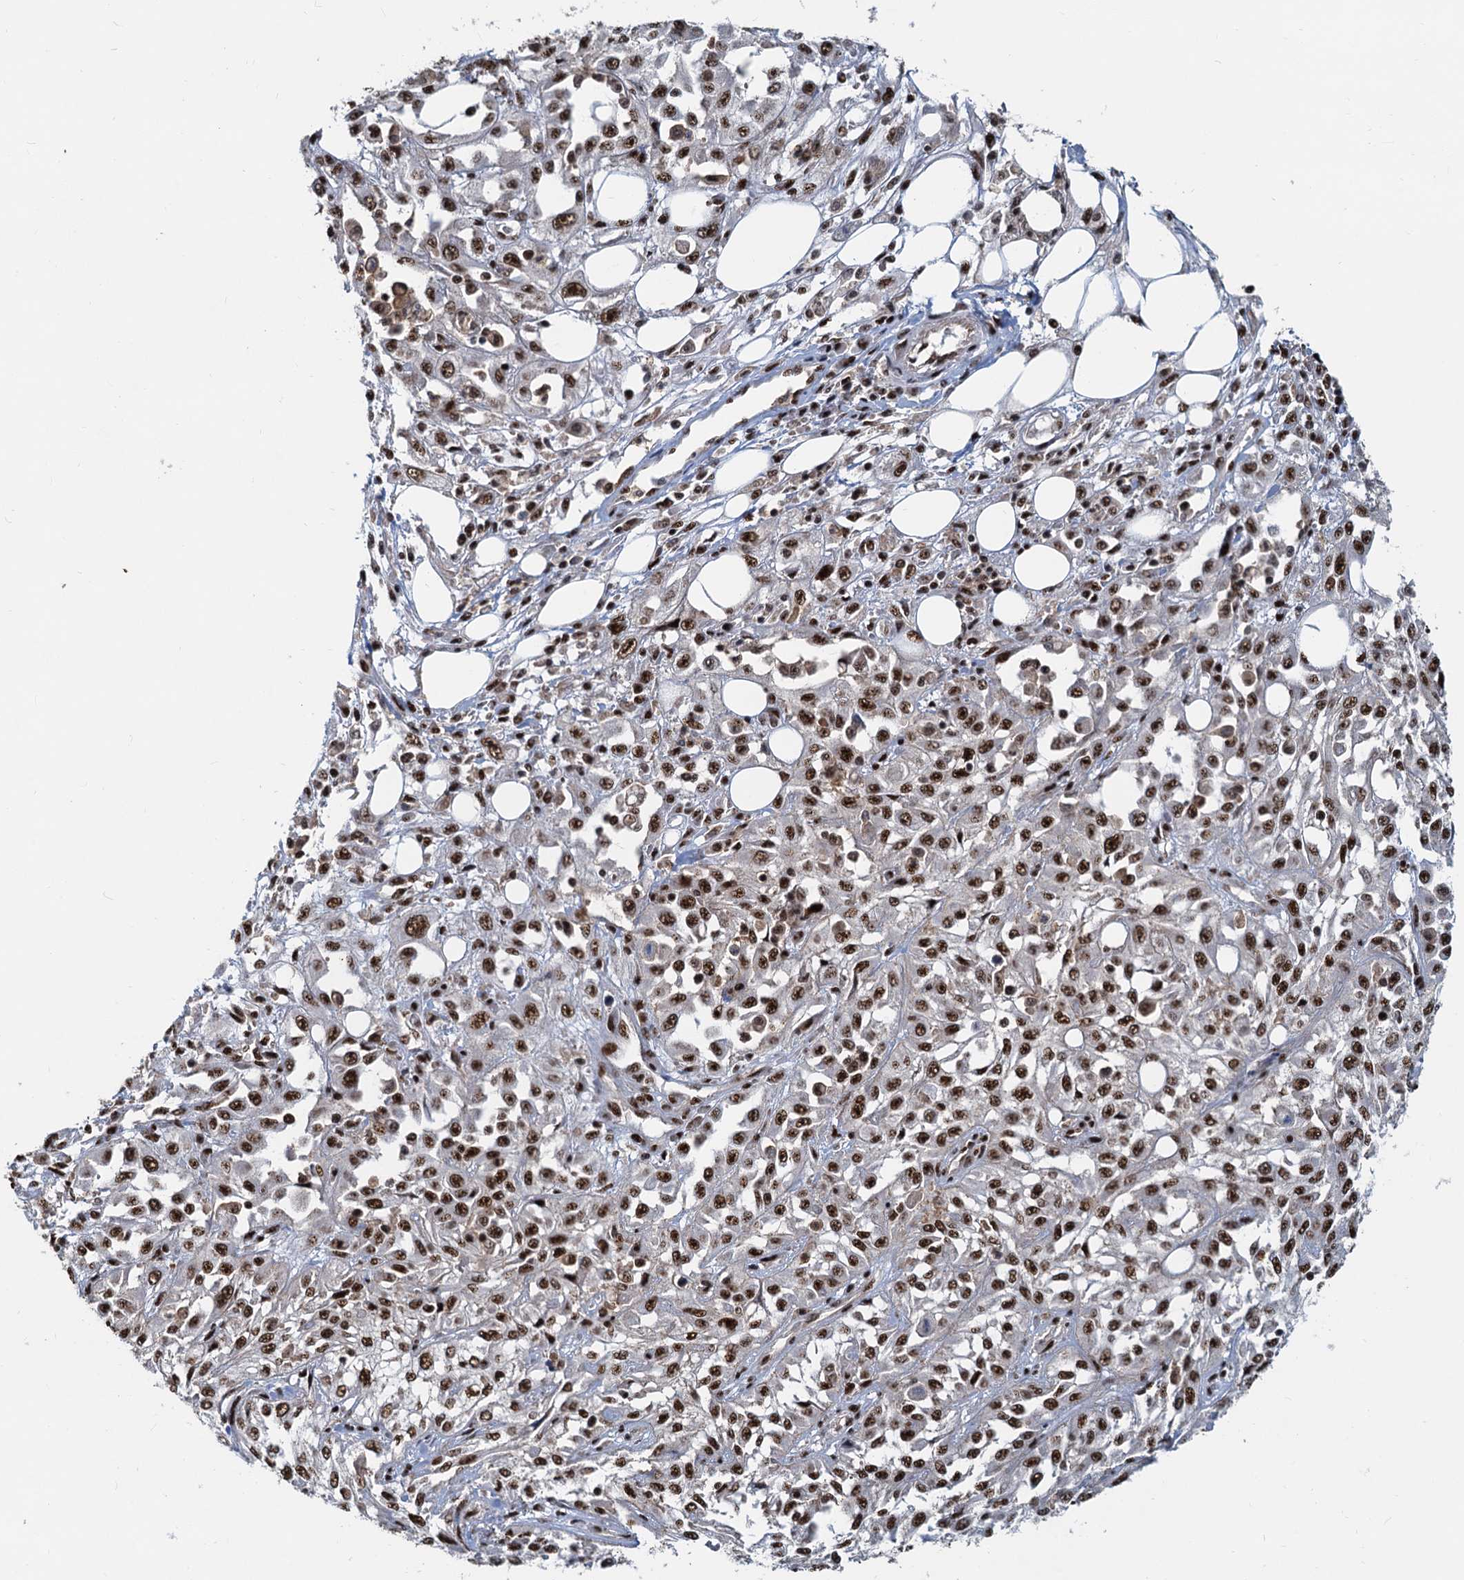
{"staining": {"intensity": "strong", "quantity": ">75%", "location": "nuclear"}, "tissue": "skin cancer", "cell_type": "Tumor cells", "image_type": "cancer", "snomed": [{"axis": "morphology", "description": "Squamous cell carcinoma, NOS"}, {"axis": "morphology", "description": "Squamous cell carcinoma, metastatic, NOS"}, {"axis": "topography", "description": "Skin"}, {"axis": "topography", "description": "Lymph node"}], "caption": "IHC photomicrograph of skin squamous cell carcinoma stained for a protein (brown), which displays high levels of strong nuclear staining in about >75% of tumor cells.", "gene": "RBM26", "patient": {"sex": "male", "age": 75}}